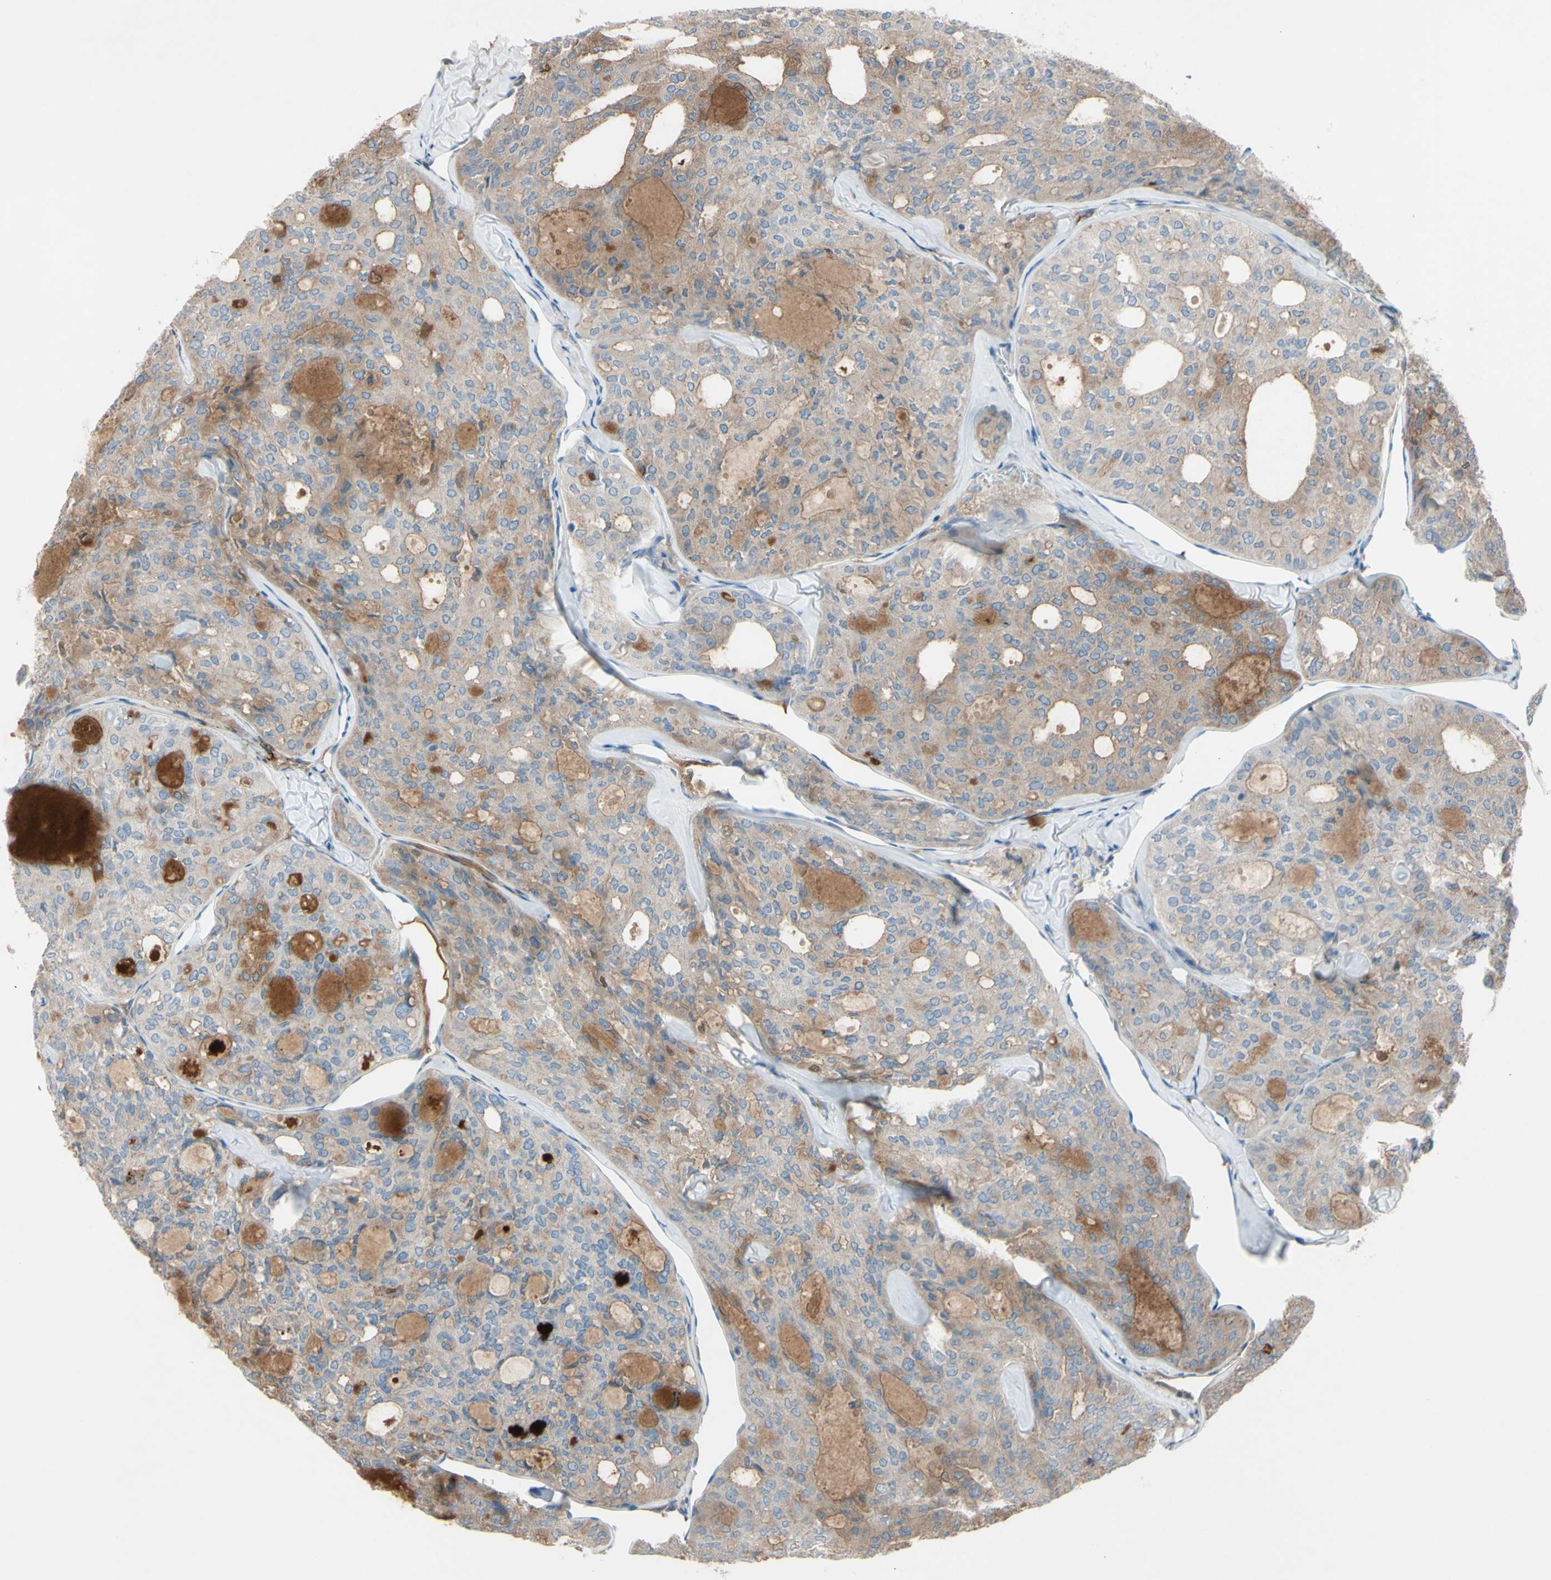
{"staining": {"intensity": "moderate", "quantity": "25%-75%", "location": "cytoplasmic/membranous"}, "tissue": "thyroid cancer", "cell_type": "Tumor cells", "image_type": "cancer", "snomed": [{"axis": "morphology", "description": "Follicular adenoma carcinoma, NOS"}, {"axis": "topography", "description": "Thyroid gland"}], "caption": "Protein analysis of thyroid cancer (follicular adenoma carcinoma) tissue displays moderate cytoplasmic/membranous expression in about 25%-75% of tumor cells.", "gene": "ATRN", "patient": {"sex": "male", "age": 75}}